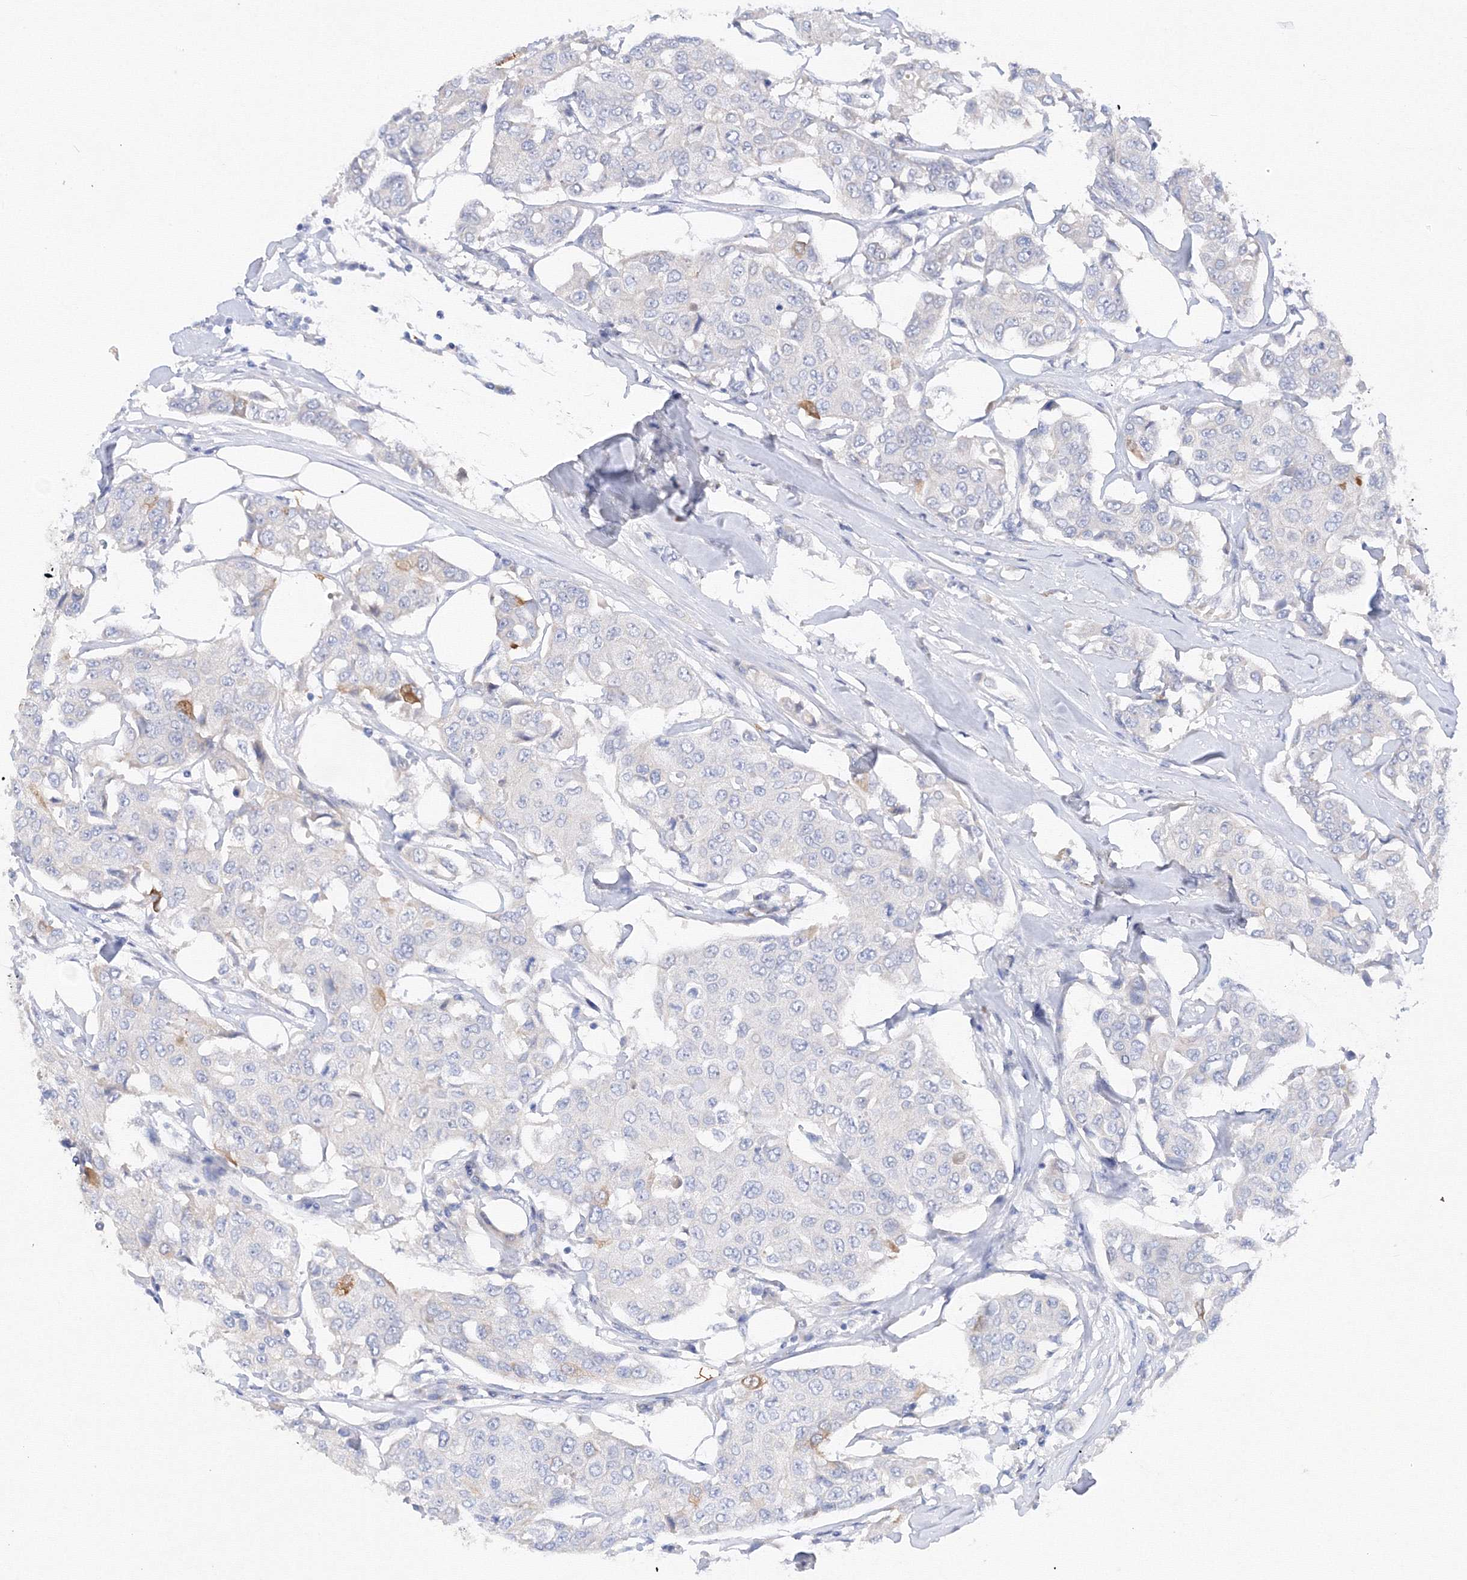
{"staining": {"intensity": "negative", "quantity": "none", "location": "none"}, "tissue": "breast cancer", "cell_type": "Tumor cells", "image_type": "cancer", "snomed": [{"axis": "morphology", "description": "Duct carcinoma"}, {"axis": "topography", "description": "Breast"}], "caption": "Tumor cells show no significant expression in breast cancer (infiltrating ductal carcinoma).", "gene": "TAMM41", "patient": {"sex": "female", "age": 80}}